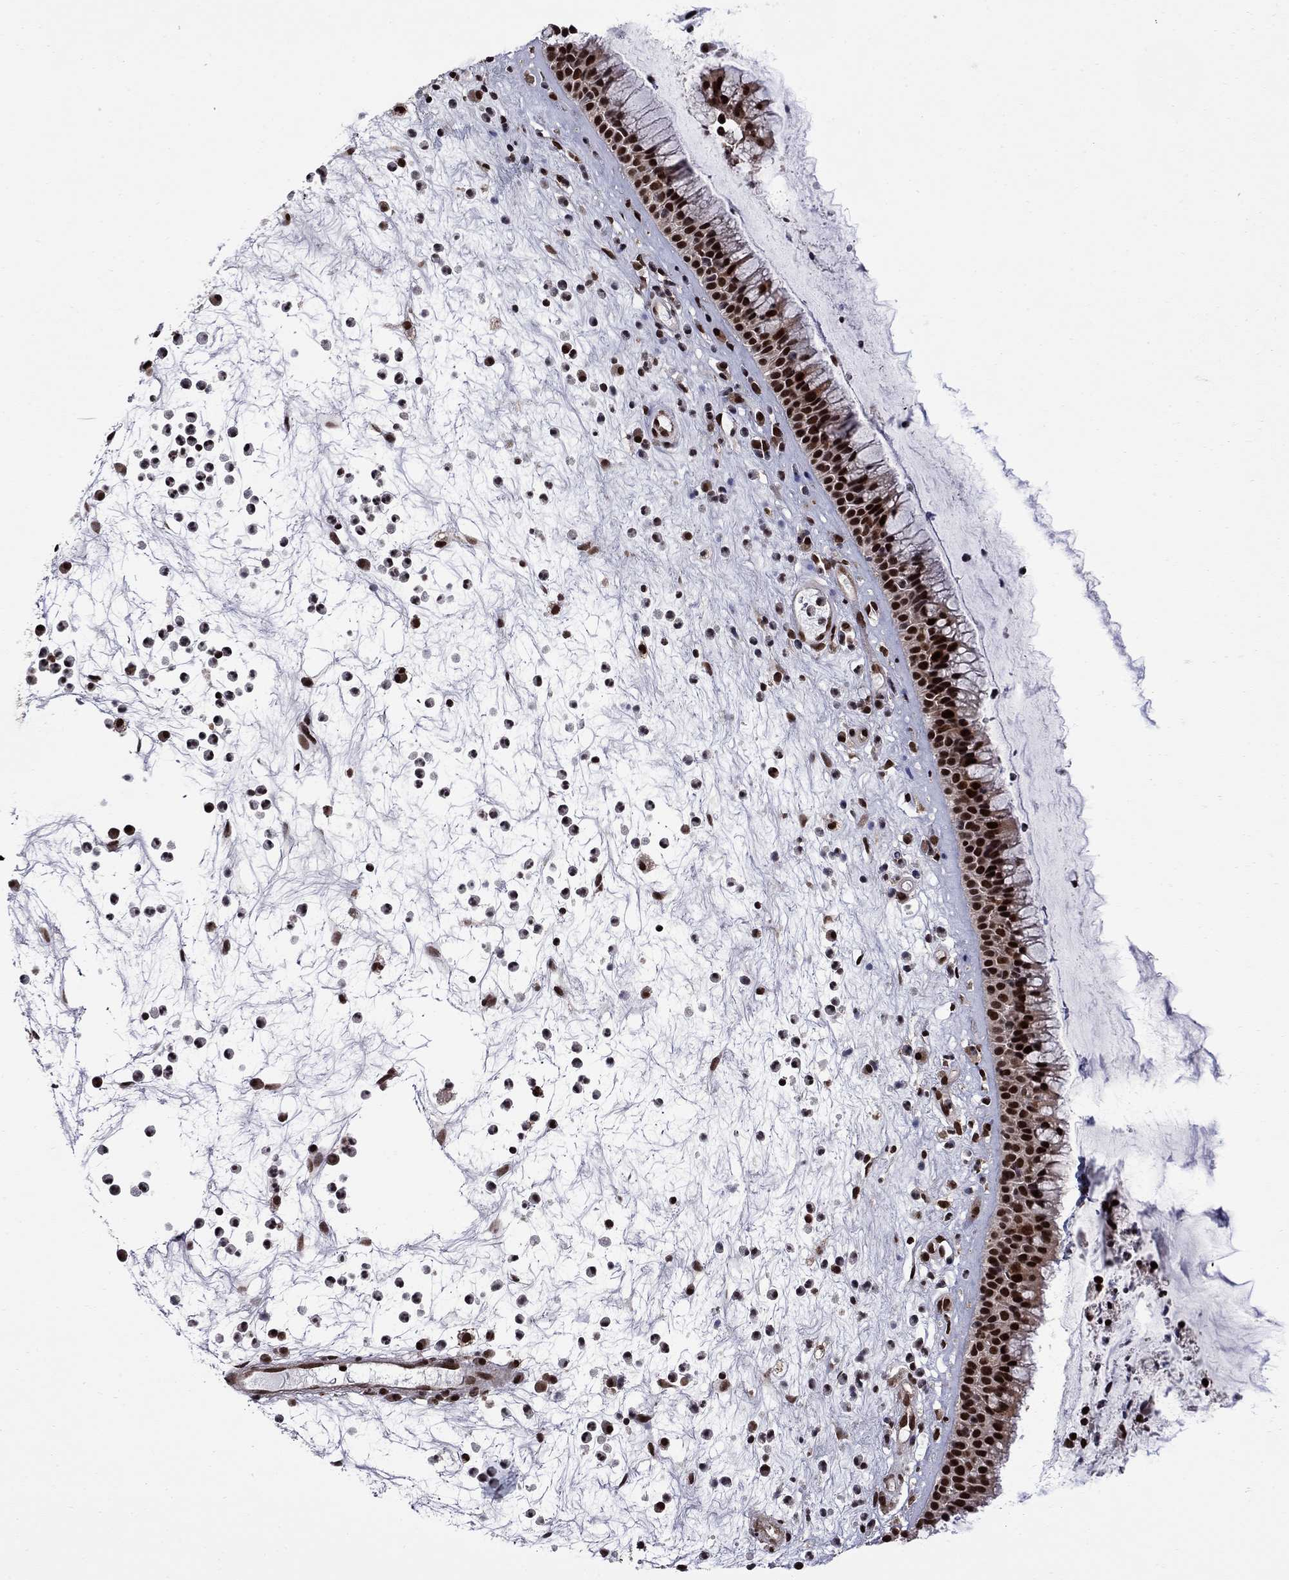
{"staining": {"intensity": "strong", "quantity": ">75%", "location": "nuclear"}, "tissue": "nasopharynx", "cell_type": "Respiratory epithelial cells", "image_type": "normal", "snomed": [{"axis": "morphology", "description": "Normal tissue, NOS"}, {"axis": "topography", "description": "Nasopharynx"}], "caption": "Strong nuclear protein positivity is present in approximately >75% of respiratory epithelial cells in nasopharynx. Nuclei are stained in blue.", "gene": "MED25", "patient": {"sex": "male", "age": 77}}